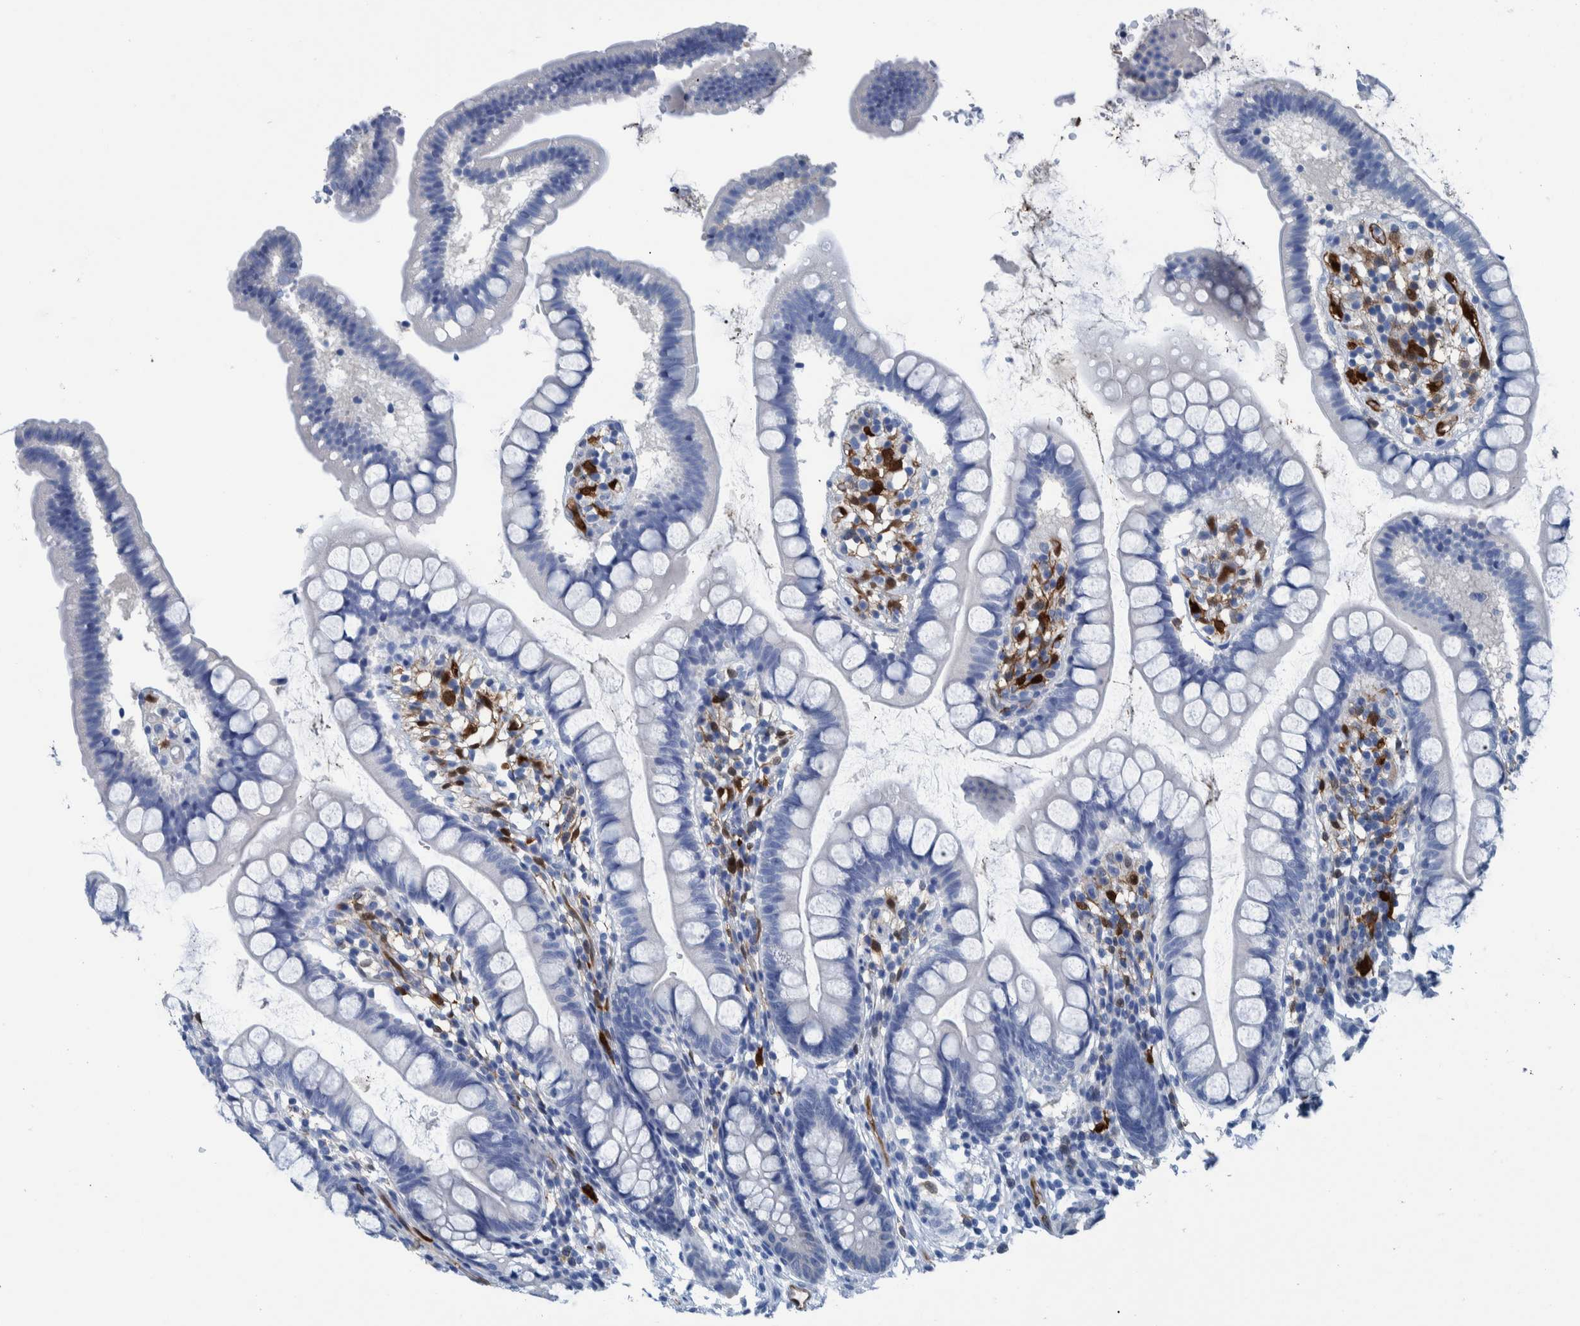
{"staining": {"intensity": "negative", "quantity": "none", "location": "none"}, "tissue": "small intestine", "cell_type": "Glandular cells", "image_type": "normal", "snomed": [{"axis": "morphology", "description": "Normal tissue, NOS"}, {"axis": "topography", "description": "Small intestine"}], "caption": "Glandular cells are negative for brown protein staining in benign small intestine. The staining is performed using DAB brown chromogen with nuclei counter-stained in using hematoxylin.", "gene": "IDO1", "patient": {"sex": "female", "age": 84}}